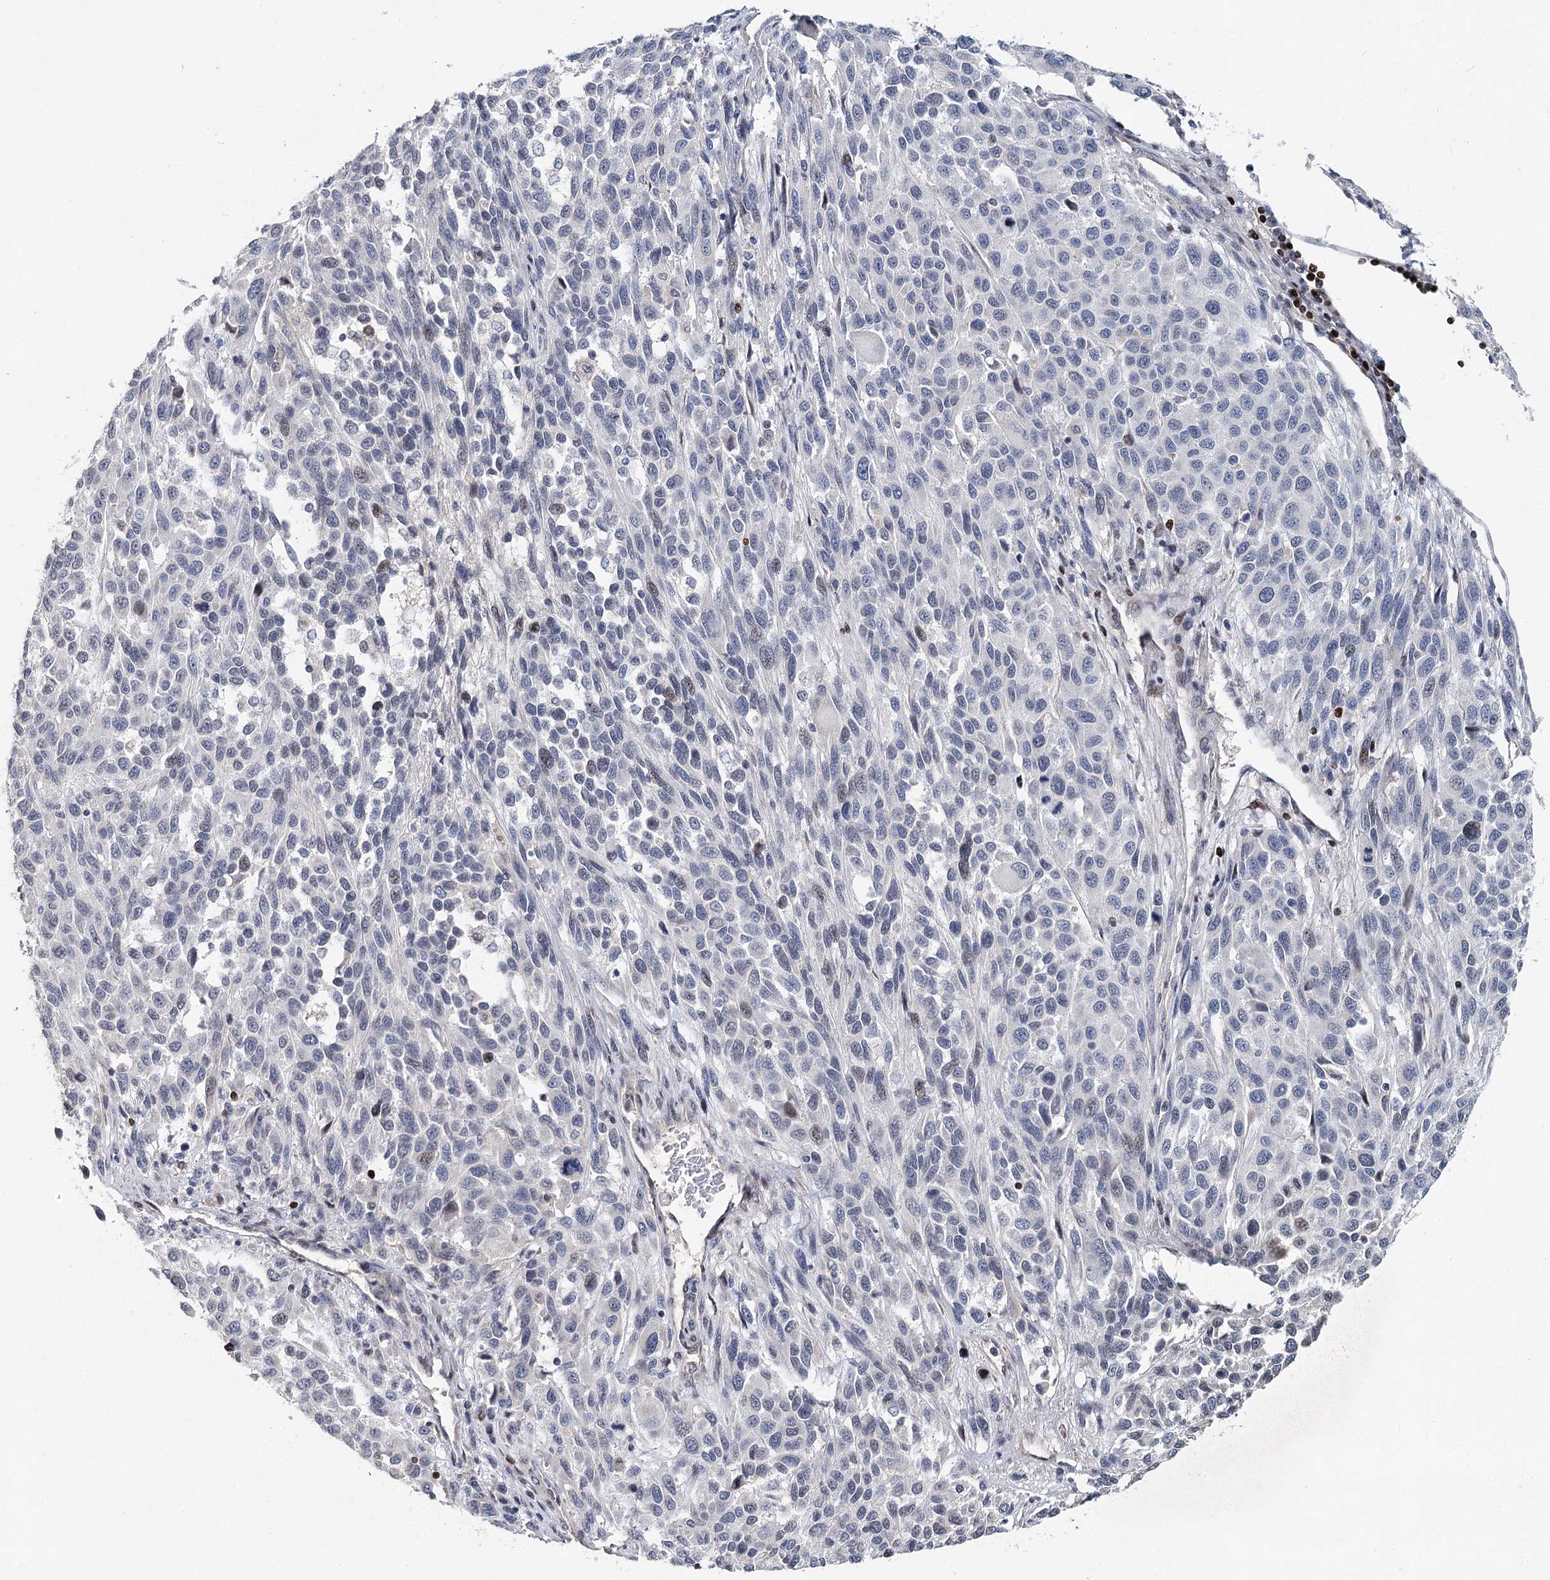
{"staining": {"intensity": "negative", "quantity": "none", "location": "none"}, "tissue": "melanoma", "cell_type": "Tumor cells", "image_type": "cancer", "snomed": [{"axis": "morphology", "description": "Malignant melanoma, Metastatic site"}, {"axis": "topography", "description": "Lymph node"}], "caption": "Immunohistochemistry (IHC) of human malignant melanoma (metastatic site) reveals no staining in tumor cells. The staining is performed using DAB brown chromogen with nuclei counter-stained in using hematoxylin.", "gene": "FRMD4A", "patient": {"sex": "male", "age": 61}}